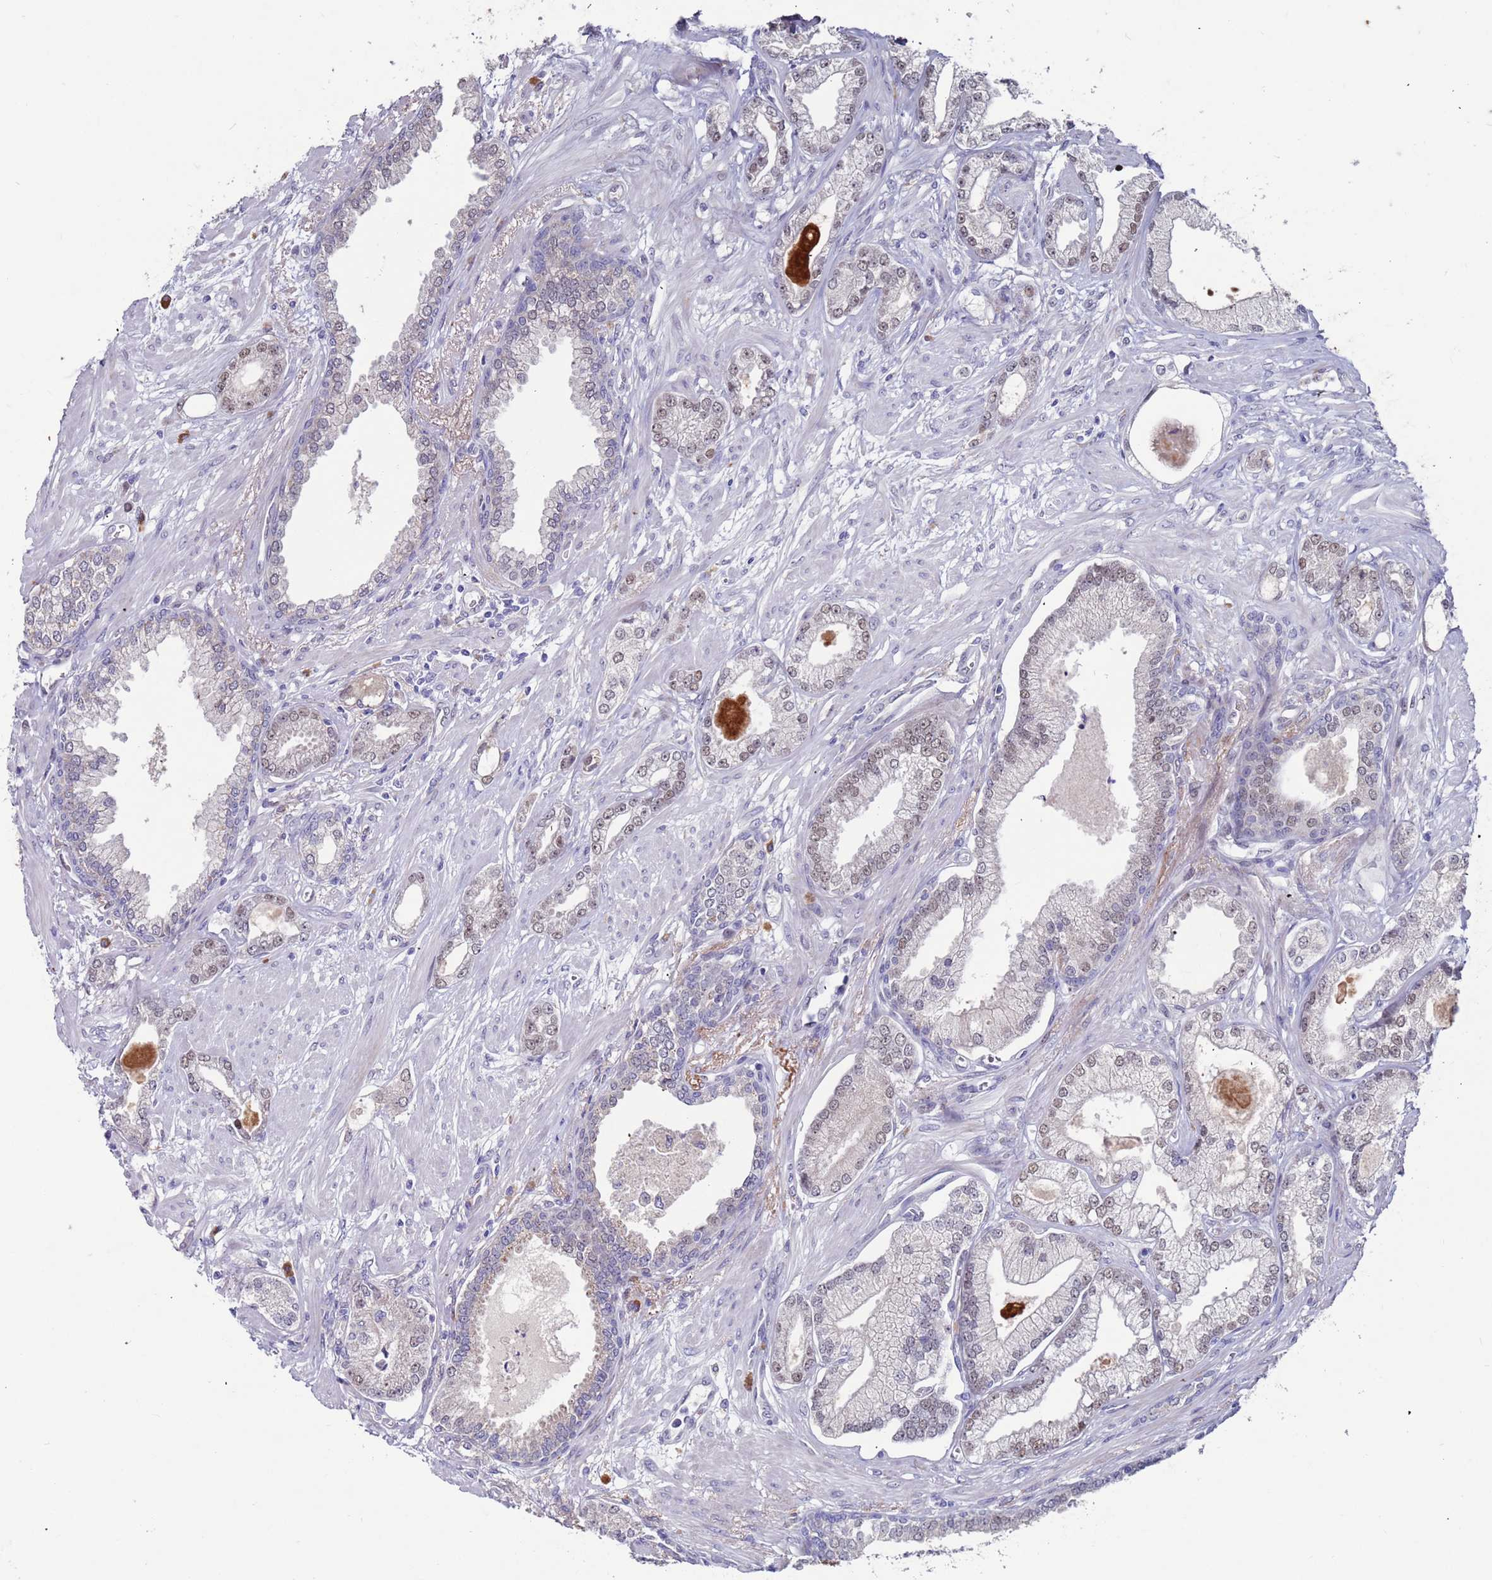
{"staining": {"intensity": "weak", "quantity": "25%-75%", "location": "nuclear"}, "tissue": "prostate cancer", "cell_type": "Tumor cells", "image_type": "cancer", "snomed": [{"axis": "morphology", "description": "Adenocarcinoma, Low grade"}, {"axis": "topography", "description": "Prostate"}], "caption": "Immunohistochemical staining of human low-grade adenocarcinoma (prostate) demonstrates weak nuclear protein staining in about 25%-75% of tumor cells. Using DAB (brown) and hematoxylin (blue) stains, captured at high magnification using brightfield microscopy.", "gene": "FBXO27", "patient": {"sex": "male", "age": 64}}